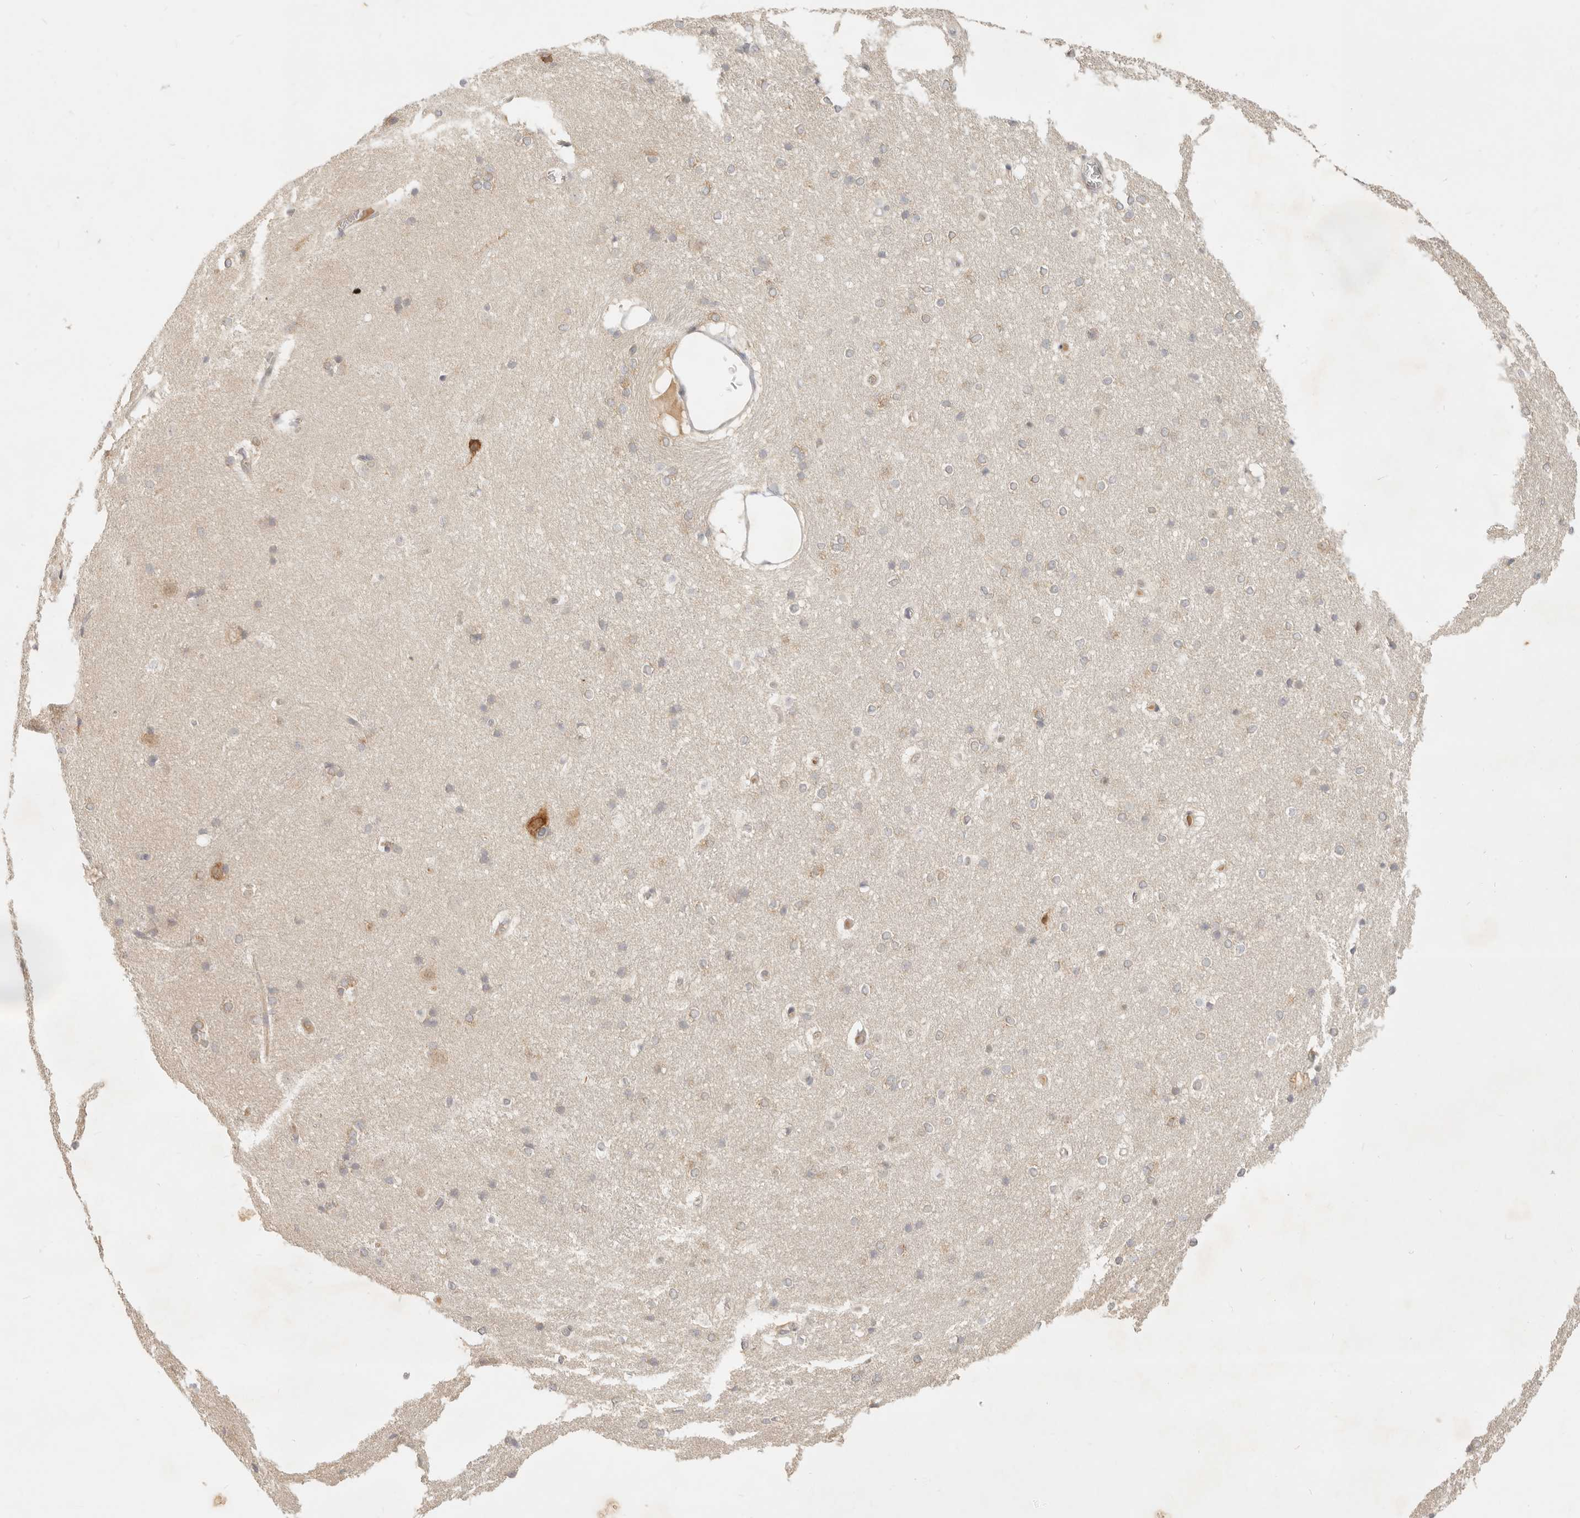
{"staining": {"intensity": "moderate", "quantity": "<25%", "location": "cytoplasmic/membranous"}, "tissue": "caudate", "cell_type": "Glial cells", "image_type": "normal", "snomed": [{"axis": "morphology", "description": "Normal tissue, NOS"}, {"axis": "topography", "description": "Lateral ventricle wall"}], "caption": "Caudate stained with DAB immunohistochemistry (IHC) shows low levels of moderate cytoplasmic/membranous positivity in approximately <25% of glial cells.", "gene": "PABPC4", "patient": {"sex": "female", "age": 19}}